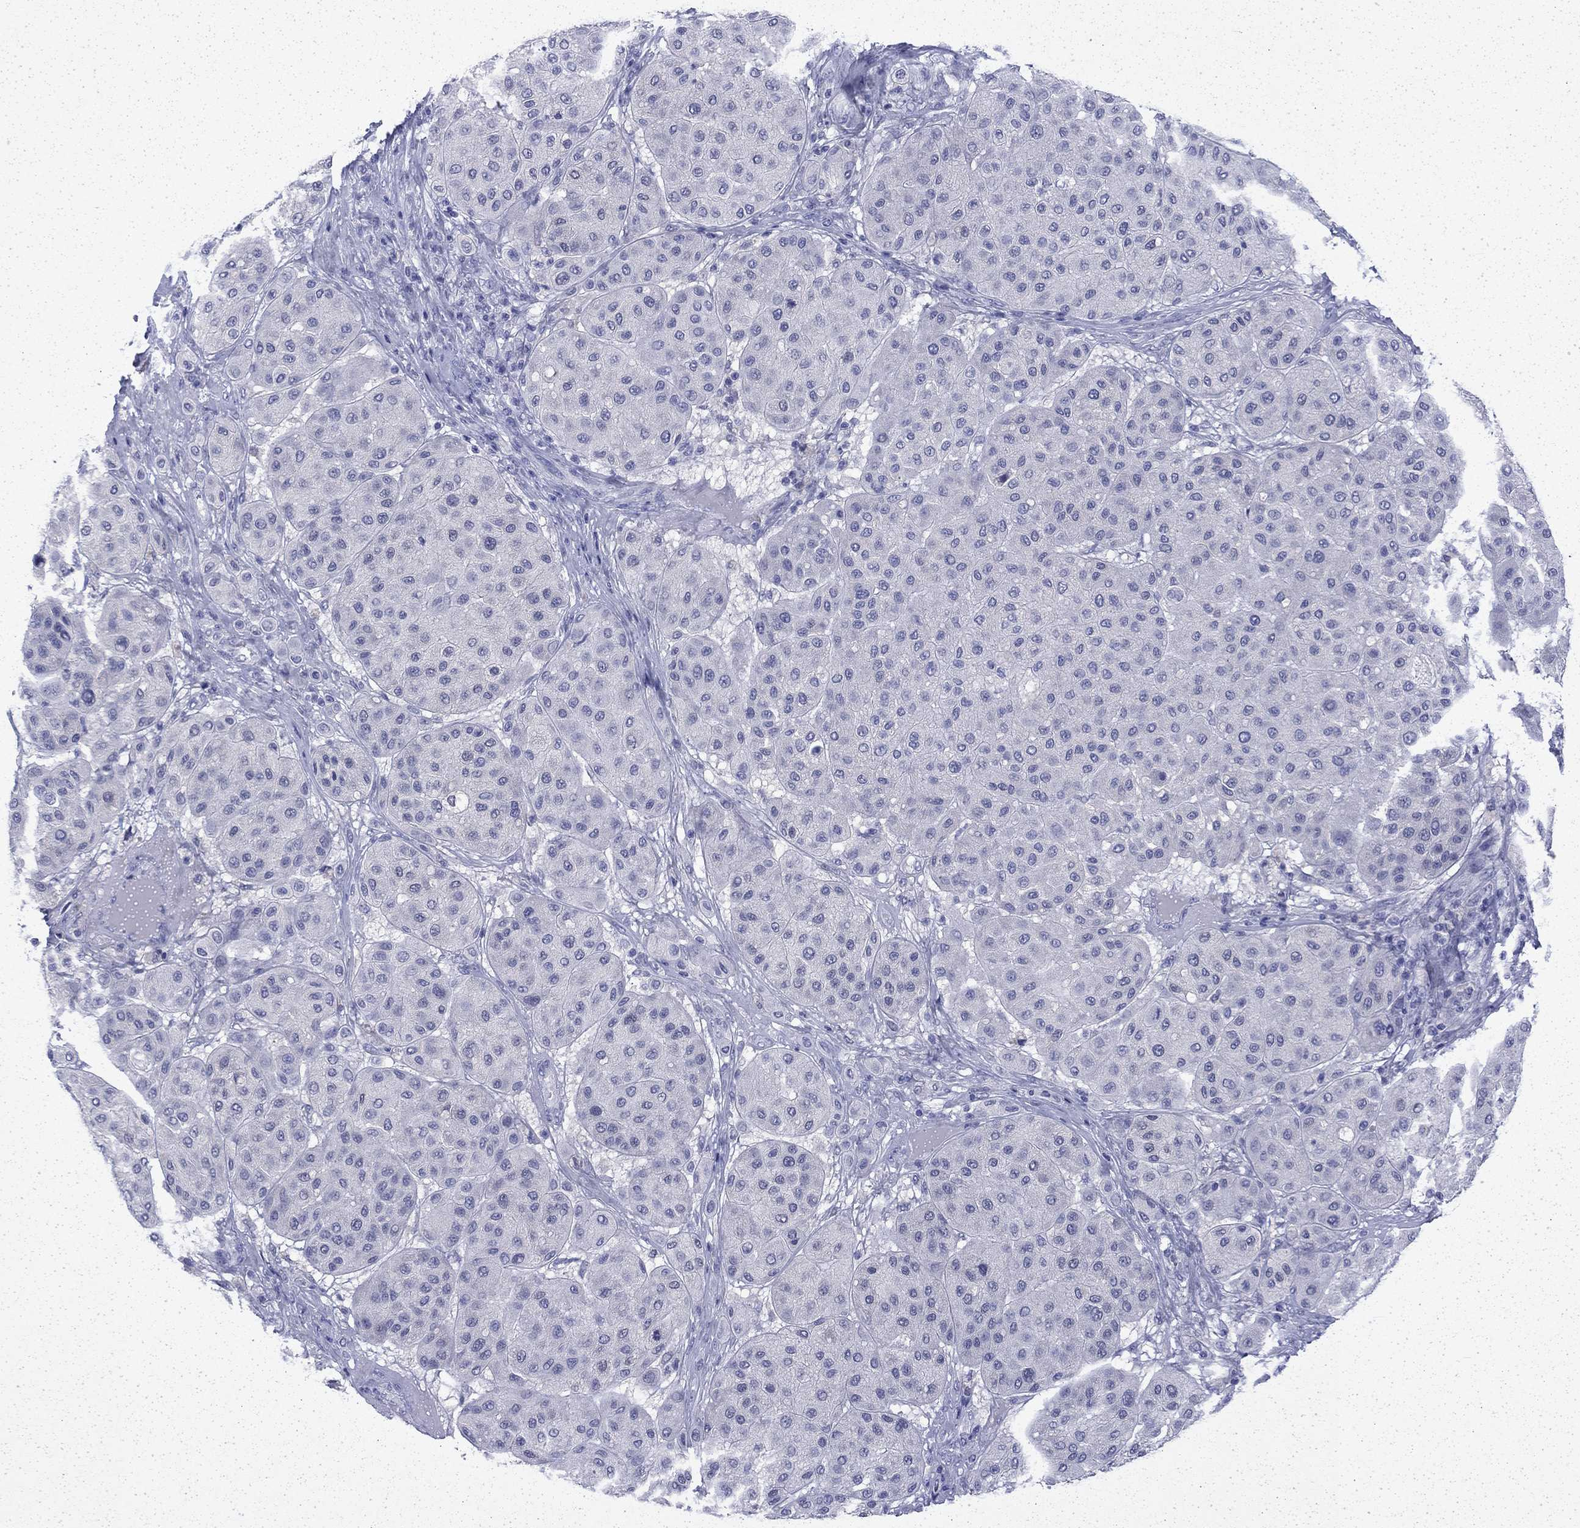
{"staining": {"intensity": "negative", "quantity": "none", "location": "none"}, "tissue": "melanoma", "cell_type": "Tumor cells", "image_type": "cancer", "snomed": [{"axis": "morphology", "description": "Malignant melanoma, Metastatic site"}, {"axis": "topography", "description": "Smooth muscle"}], "caption": "IHC of melanoma exhibits no expression in tumor cells.", "gene": "ENPP6", "patient": {"sex": "male", "age": 41}}